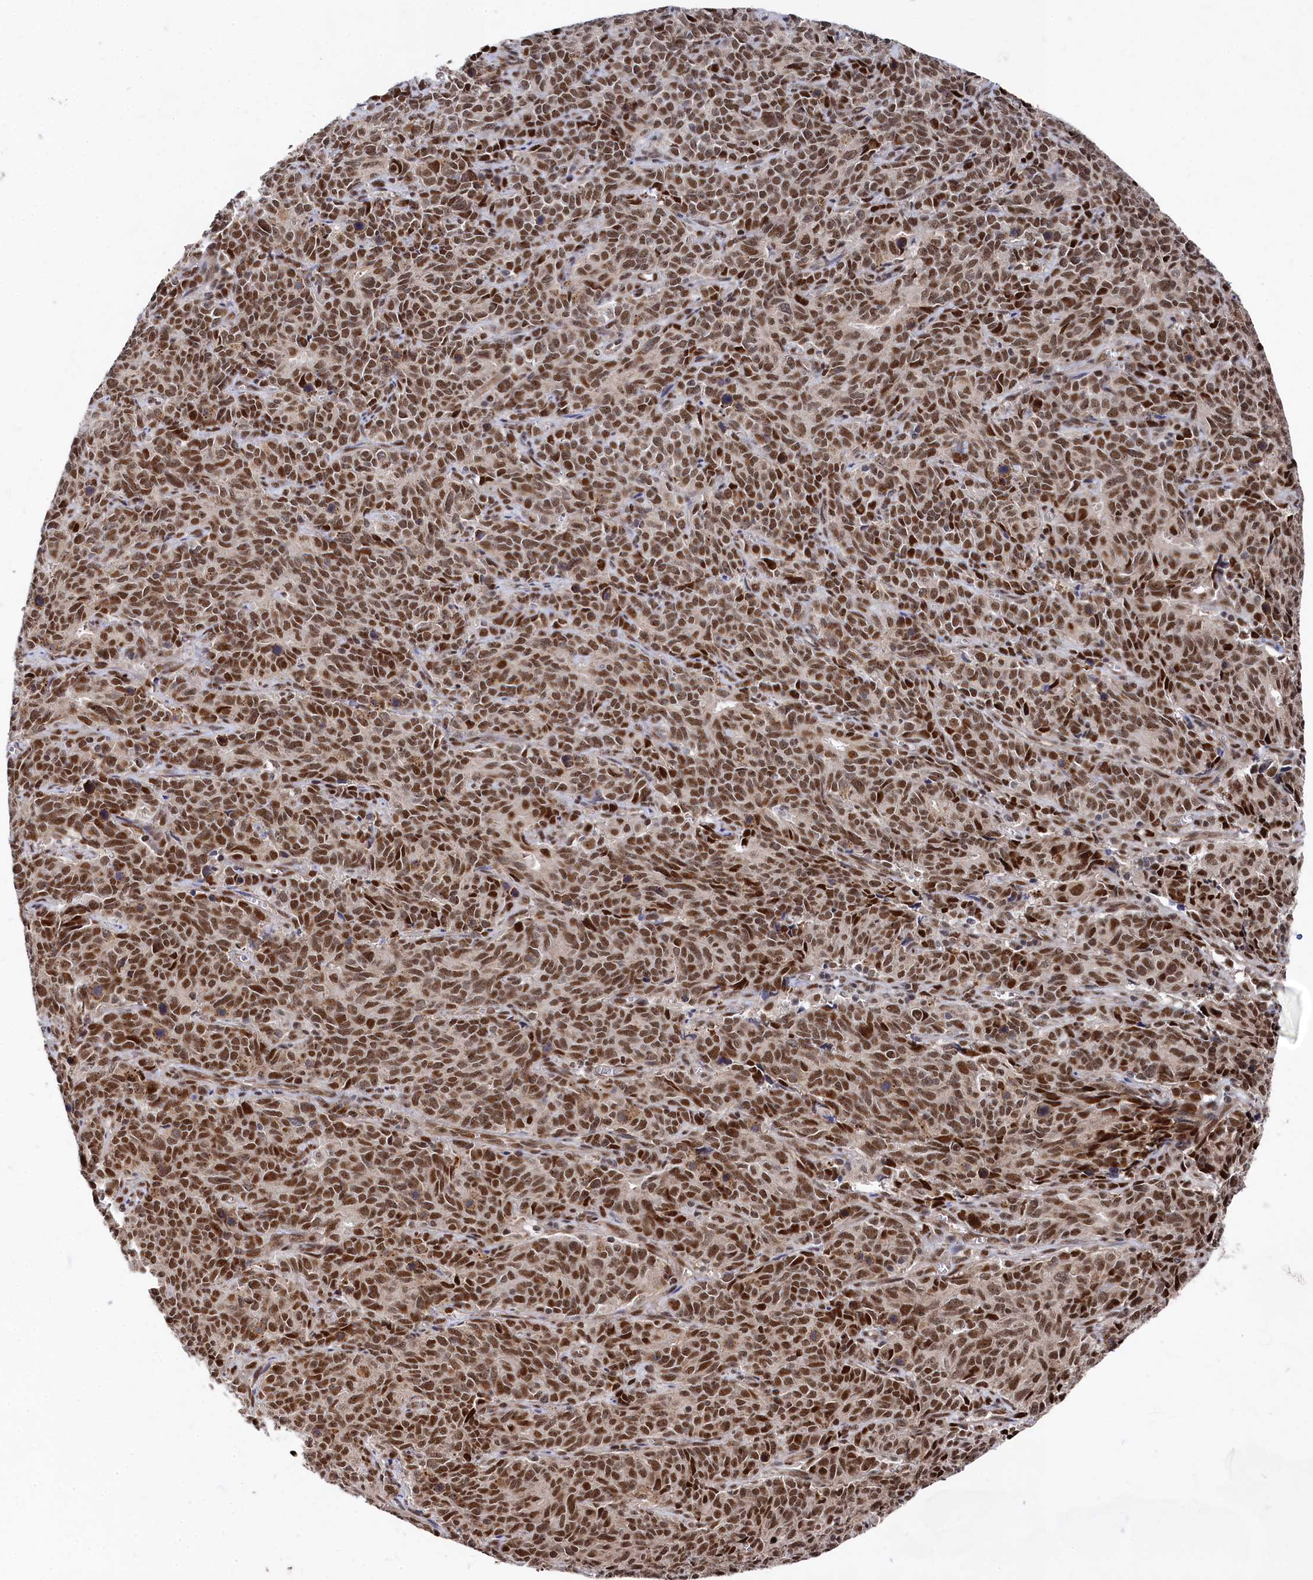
{"staining": {"intensity": "strong", "quantity": ">75%", "location": "nuclear"}, "tissue": "cervical cancer", "cell_type": "Tumor cells", "image_type": "cancer", "snomed": [{"axis": "morphology", "description": "Squamous cell carcinoma, NOS"}, {"axis": "topography", "description": "Cervix"}], "caption": "IHC photomicrograph of neoplastic tissue: human cervical cancer (squamous cell carcinoma) stained using immunohistochemistry (IHC) reveals high levels of strong protein expression localized specifically in the nuclear of tumor cells, appearing as a nuclear brown color.", "gene": "BUB3", "patient": {"sex": "female", "age": 60}}